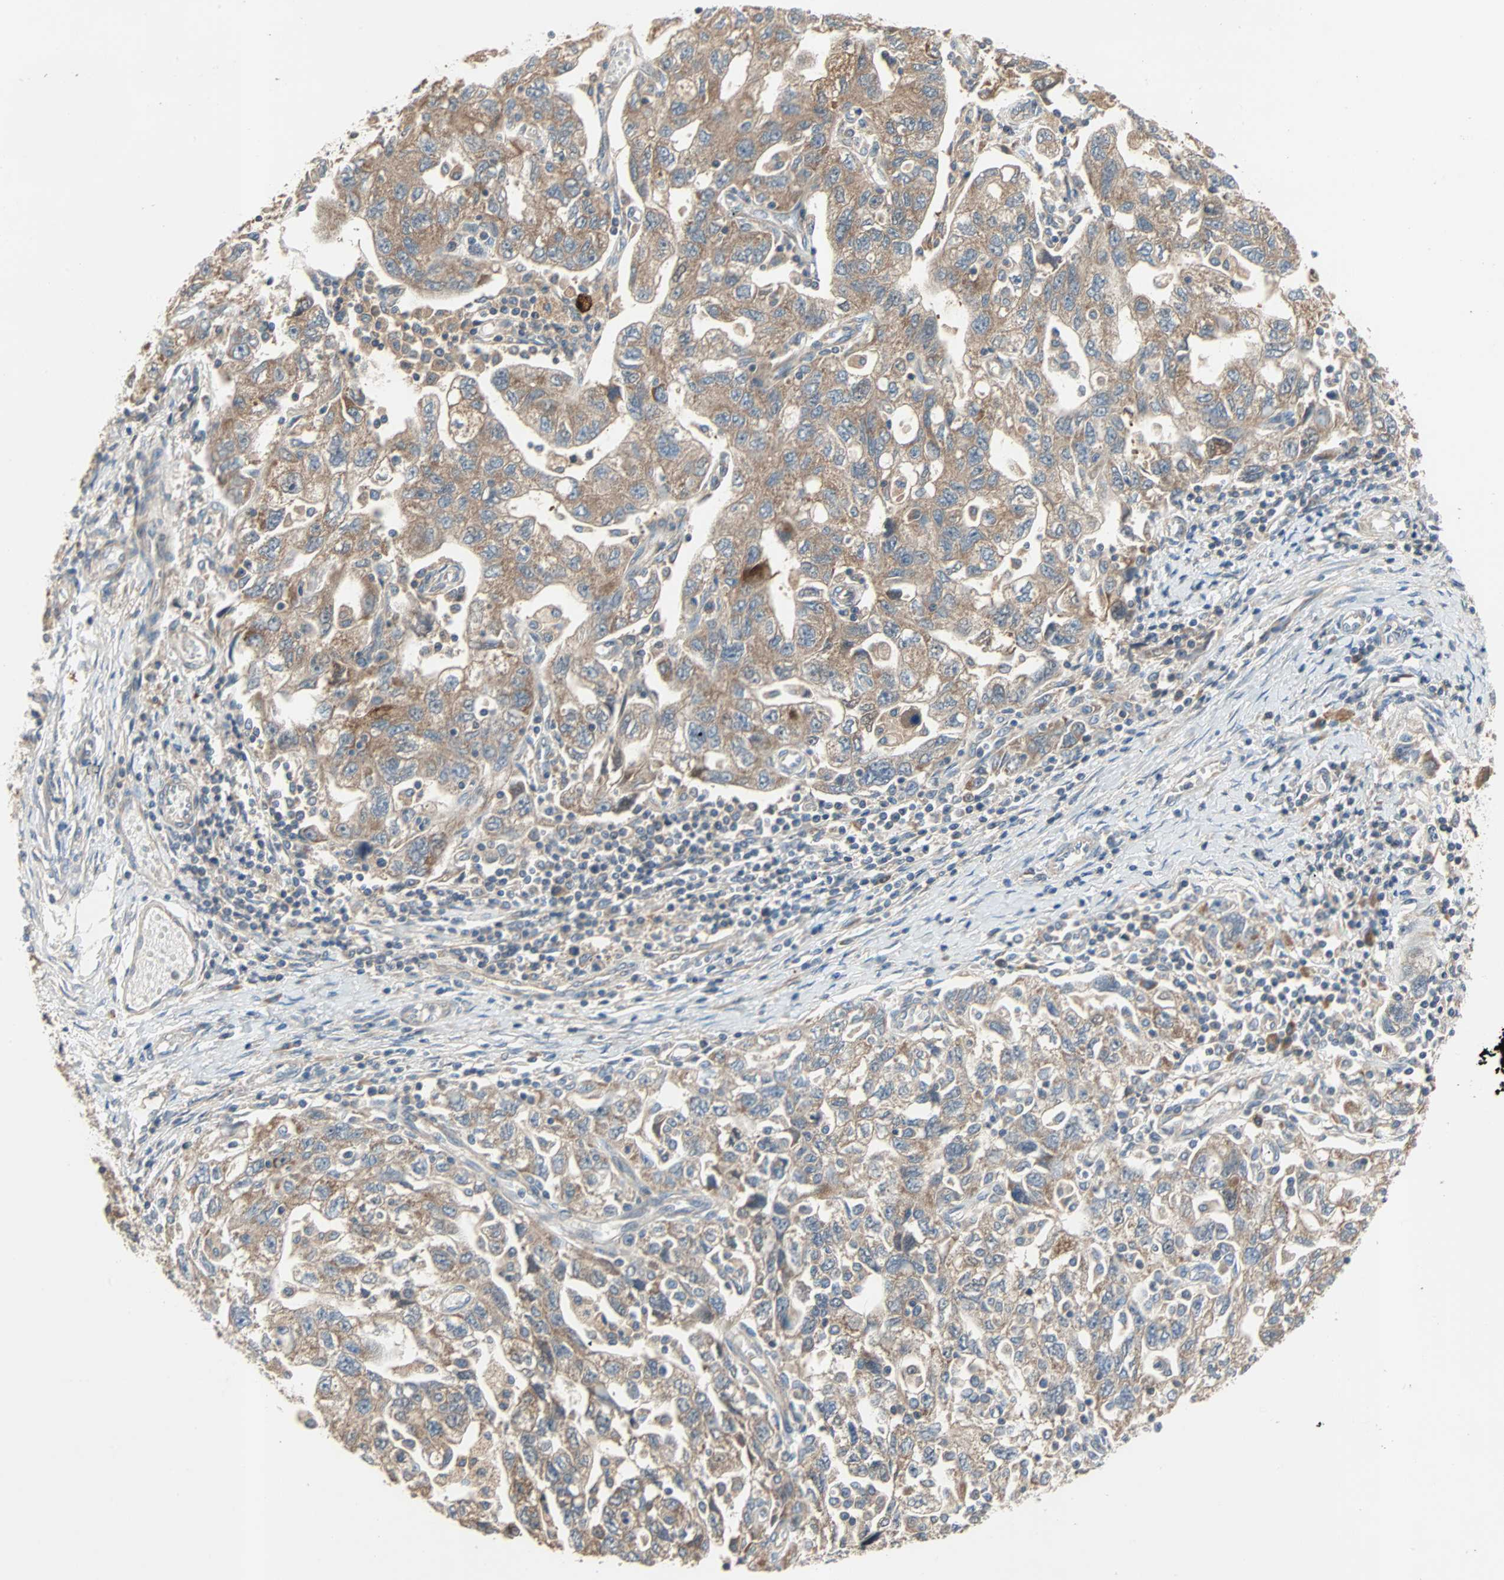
{"staining": {"intensity": "moderate", "quantity": ">75%", "location": "cytoplasmic/membranous"}, "tissue": "ovarian cancer", "cell_type": "Tumor cells", "image_type": "cancer", "snomed": [{"axis": "morphology", "description": "Carcinoma, NOS"}, {"axis": "morphology", "description": "Cystadenocarcinoma, serous, NOS"}, {"axis": "topography", "description": "Ovary"}], "caption": "Protein staining of serous cystadenocarcinoma (ovarian) tissue demonstrates moderate cytoplasmic/membranous positivity in about >75% of tumor cells. The protein of interest is stained brown, and the nuclei are stained in blue (DAB IHC with brightfield microscopy, high magnification).", "gene": "XYLT1", "patient": {"sex": "female", "age": 69}}